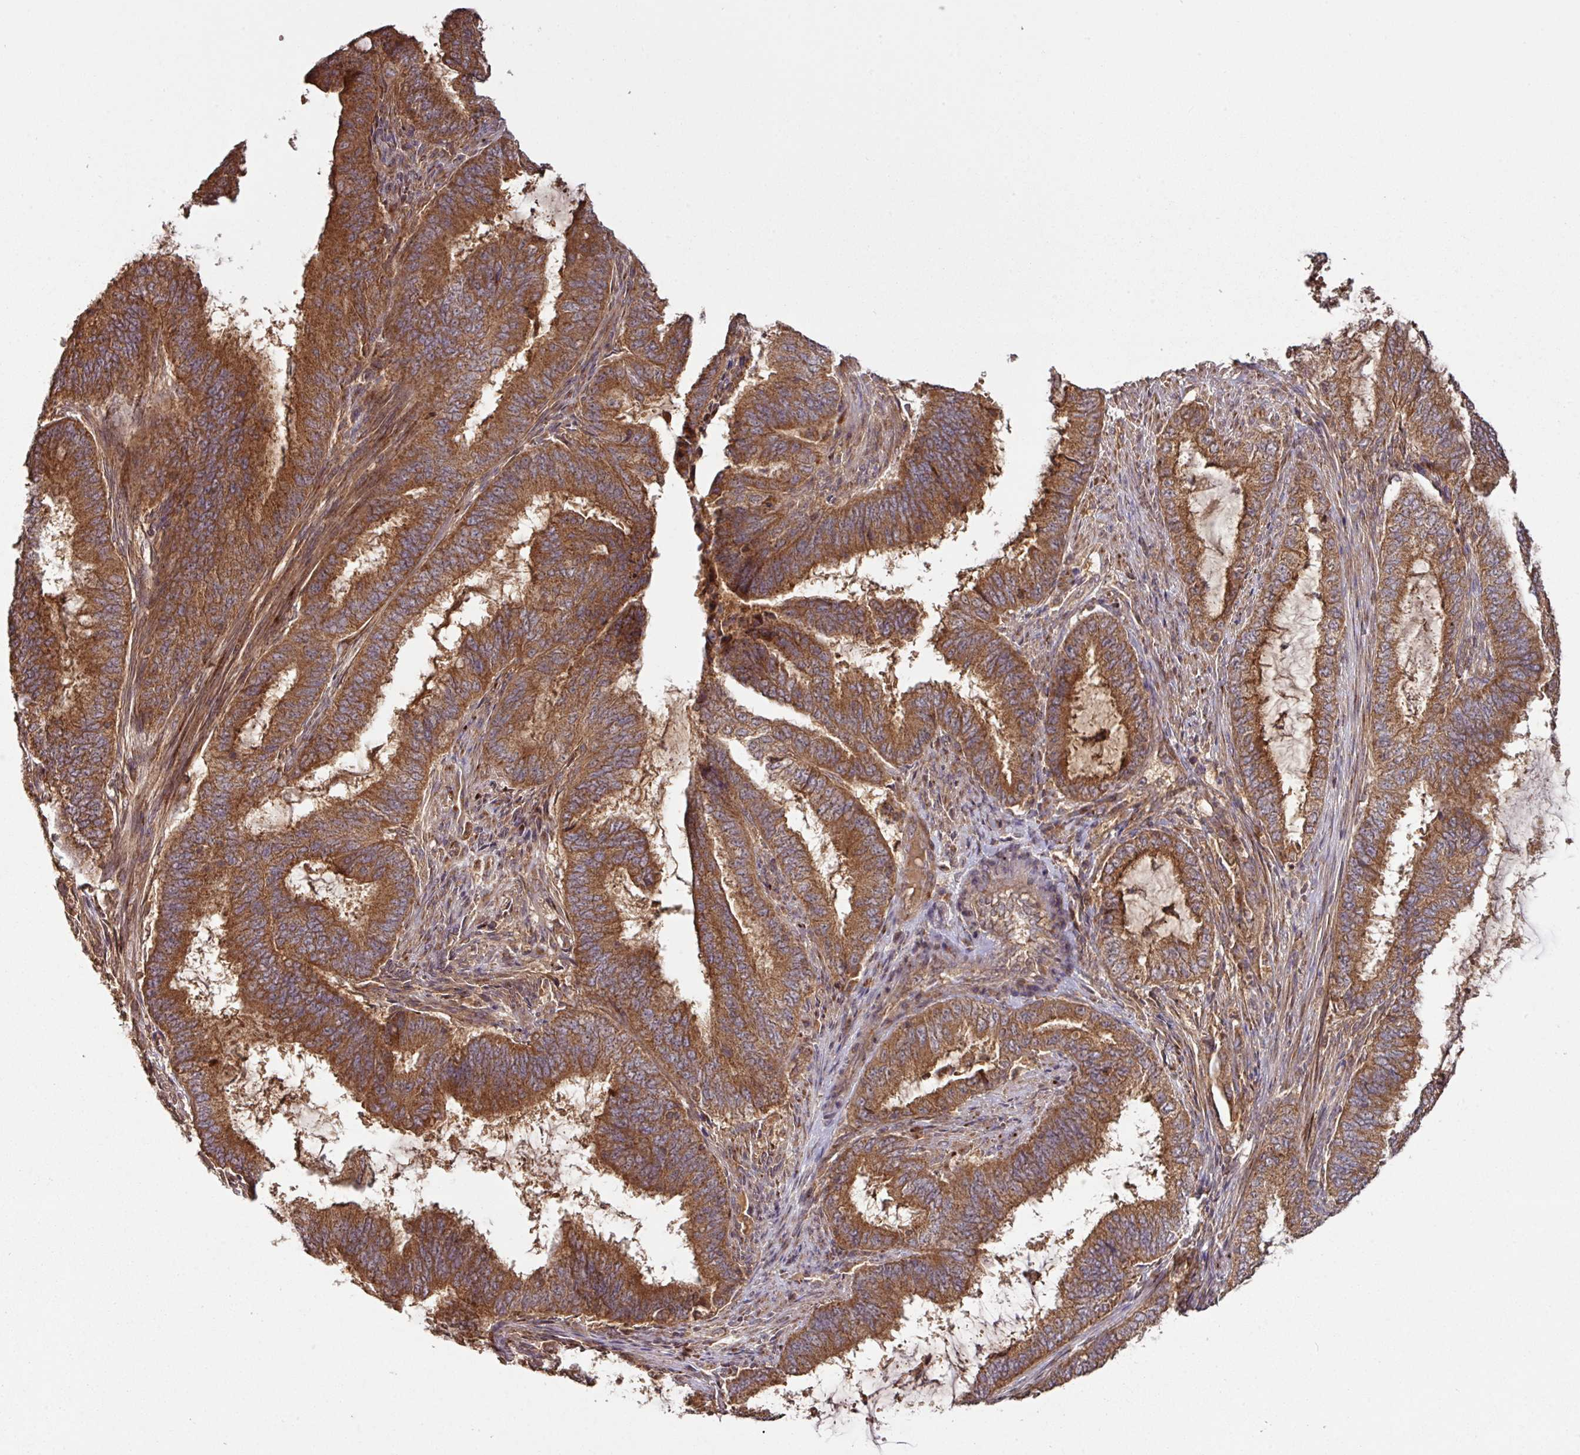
{"staining": {"intensity": "strong", "quantity": ">75%", "location": "cytoplasmic/membranous"}, "tissue": "endometrial cancer", "cell_type": "Tumor cells", "image_type": "cancer", "snomed": [{"axis": "morphology", "description": "Adenocarcinoma, NOS"}, {"axis": "topography", "description": "Endometrium"}], "caption": "The image shows immunohistochemical staining of endometrial adenocarcinoma. There is strong cytoplasmic/membranous staining is appreciated in about >75% of tumor cells.", "gene": "MRRF", "patient": {"sex": "female", "age": 51}}